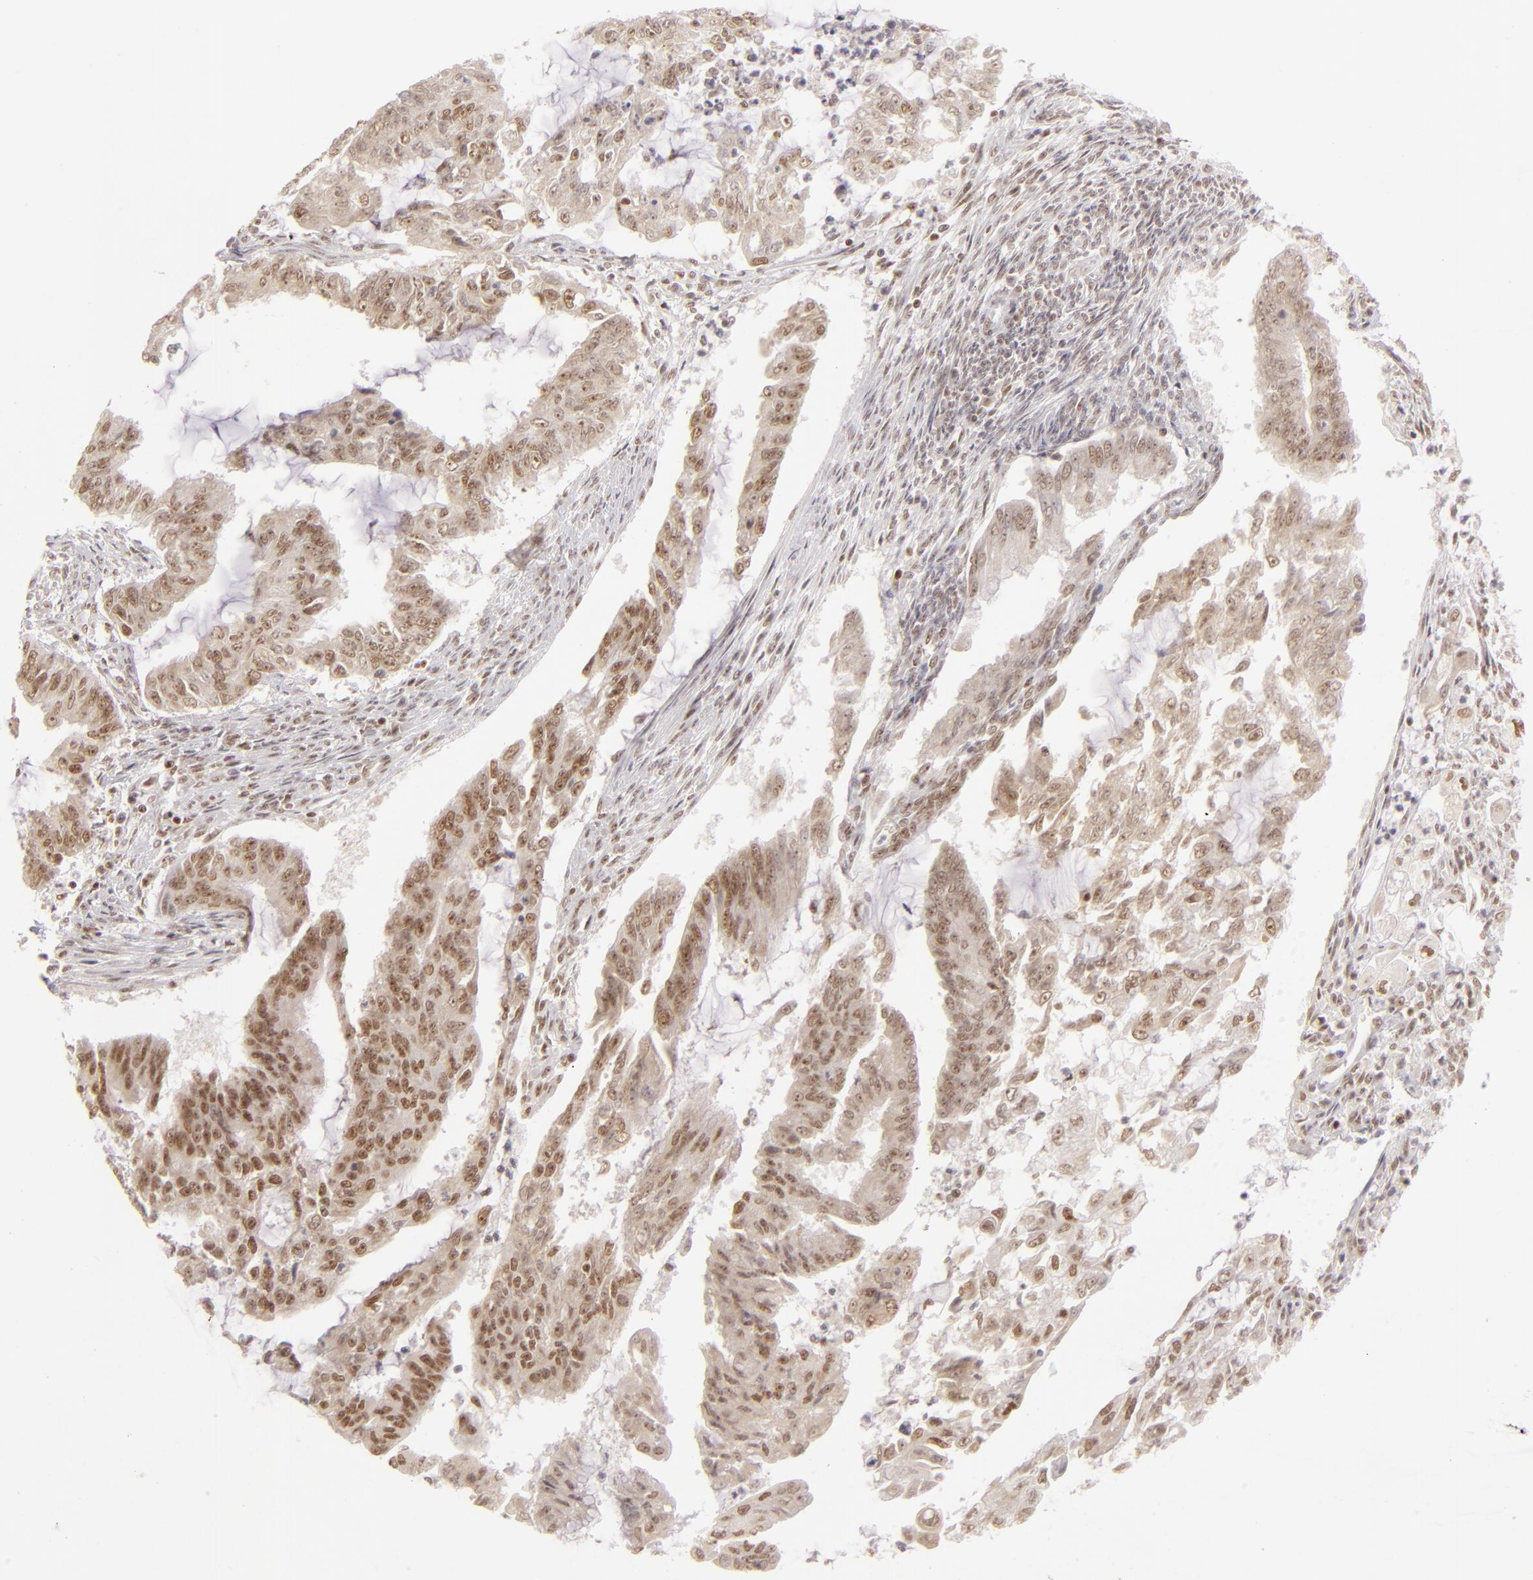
{"staining": {"intensity": "moderate", "quantity": "<25%", "location": "nuclear"}, "tissue": "endometrial cancer", "cell_type": "Tumor cells", "image_type": "cancer", "snomed": [{"axis": "morphology", "description": "Adenocarcinoma, NOS"}, {"axis": "topography", "description": "Endometrium"}], "caption": "This micrograph displays adenocarcinoma (endometrial) stained with immunohistochemistry to label a protein in brown. The nuclear of tumor cells show moderate positivity for the protein. Nuclei are counter-stained blue.", "gene": "DAXX", "patient": {"sex": "female", "age": 75}}